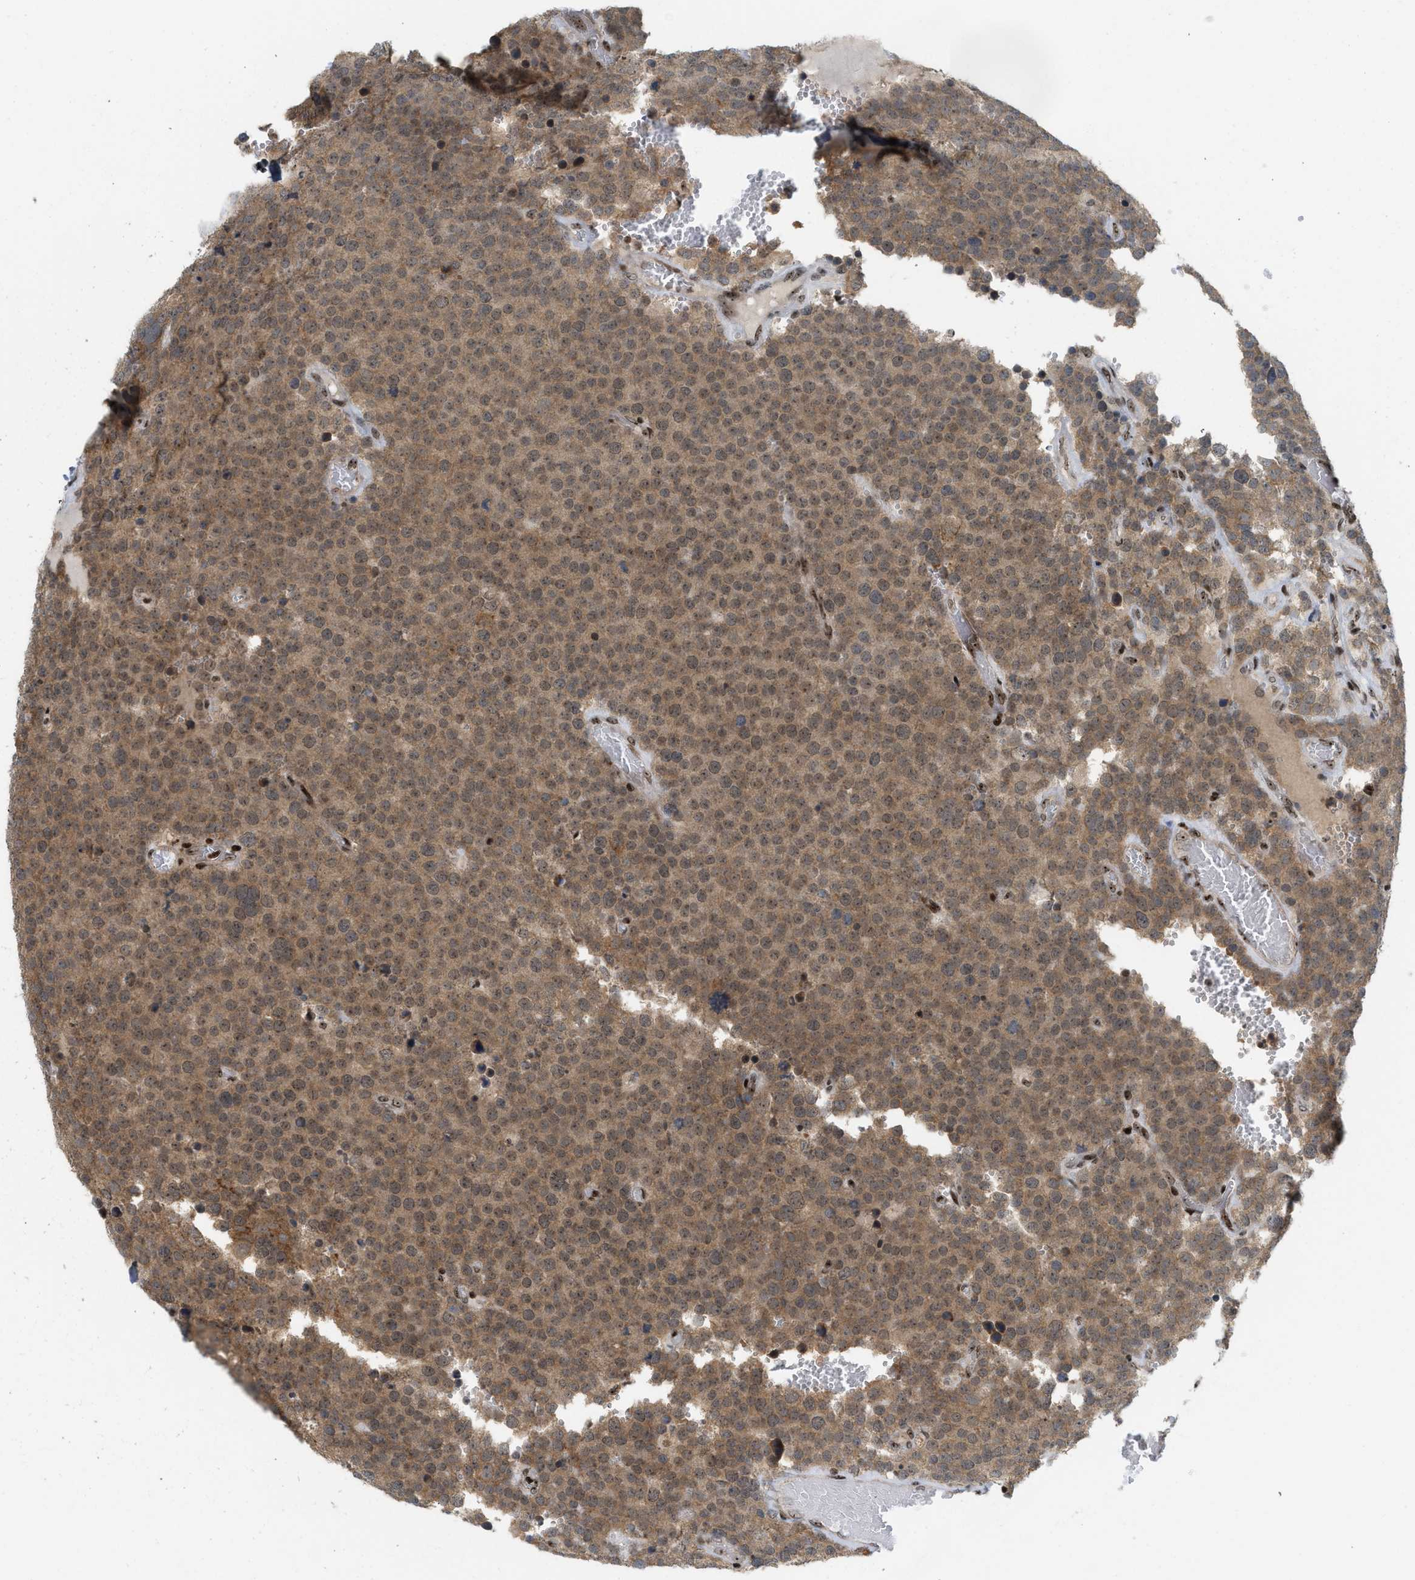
{"staining": {"intensity": "moderate", "quantity": ">75%", "location": "cytoplasmic/membranous"}, "tissue": "testis cancer", "cell_type": "Tumor cells", "image_type": "cancer", "snomed": [{"axis": "morphology", "description": "Normal tissue, NOS"}, {"axis": "morphology", "description": "Seminoma, NOS"}, {"axis": "topography", "description": "Testis"}], "caption": "A histopathology image showing moderate cytoplasmic/membranous positivity in approximately >75% of tumor cells in seminoma (testis), as visualized by brown immunohistochemical staining.", "gene": "ZNF22", "patient": {"sex": "male", "age": 71}}